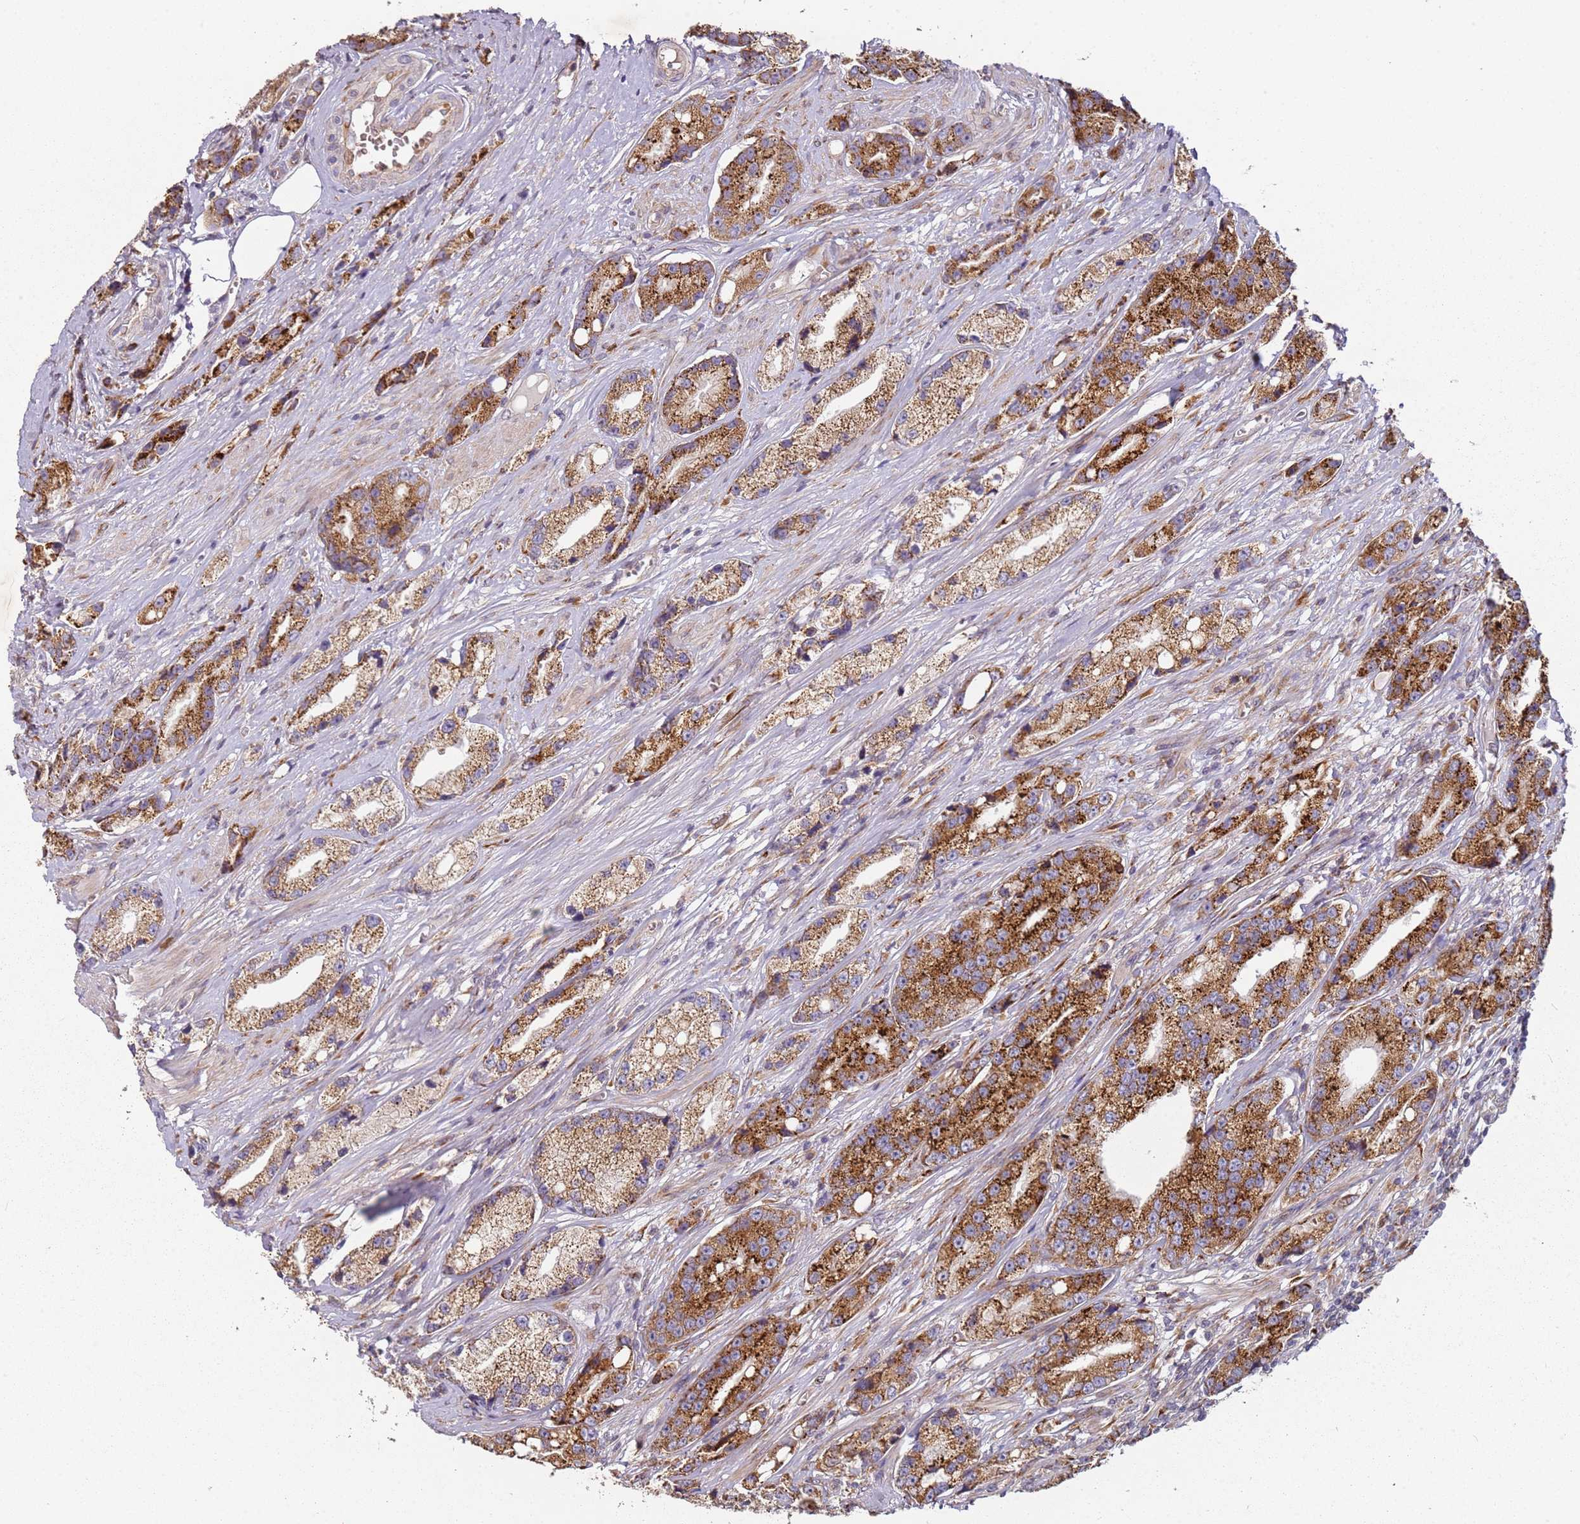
{"staining": {"intensity": "strong", "quantity": ">75%", "location": "cytoplasmic/membranous"}, "tissue": "prostate cancer", "cell_type": "Tumor cells", "image_type": "cancer", "snomed": [{"axis": "morphology", "description": "Adenocarcinoma, High grade"}, {"axis": "topography", "description": "Prostate"}], "caption": "Immunohistochemistry staining of prostate cancer (high-grade adenocarcinoma), which shows high levels of strong cytoplasmic/membranous positivity in about >75% of tumor cells indicating strong cytoplasmic/membranous protein positivity. The staining was performed using DAB (brown) for protein detection and nuclei were counterstained in hematoxylin (blue).", "gene": "ARFRP1", "patient": {"sex": "male", "age": 74}}